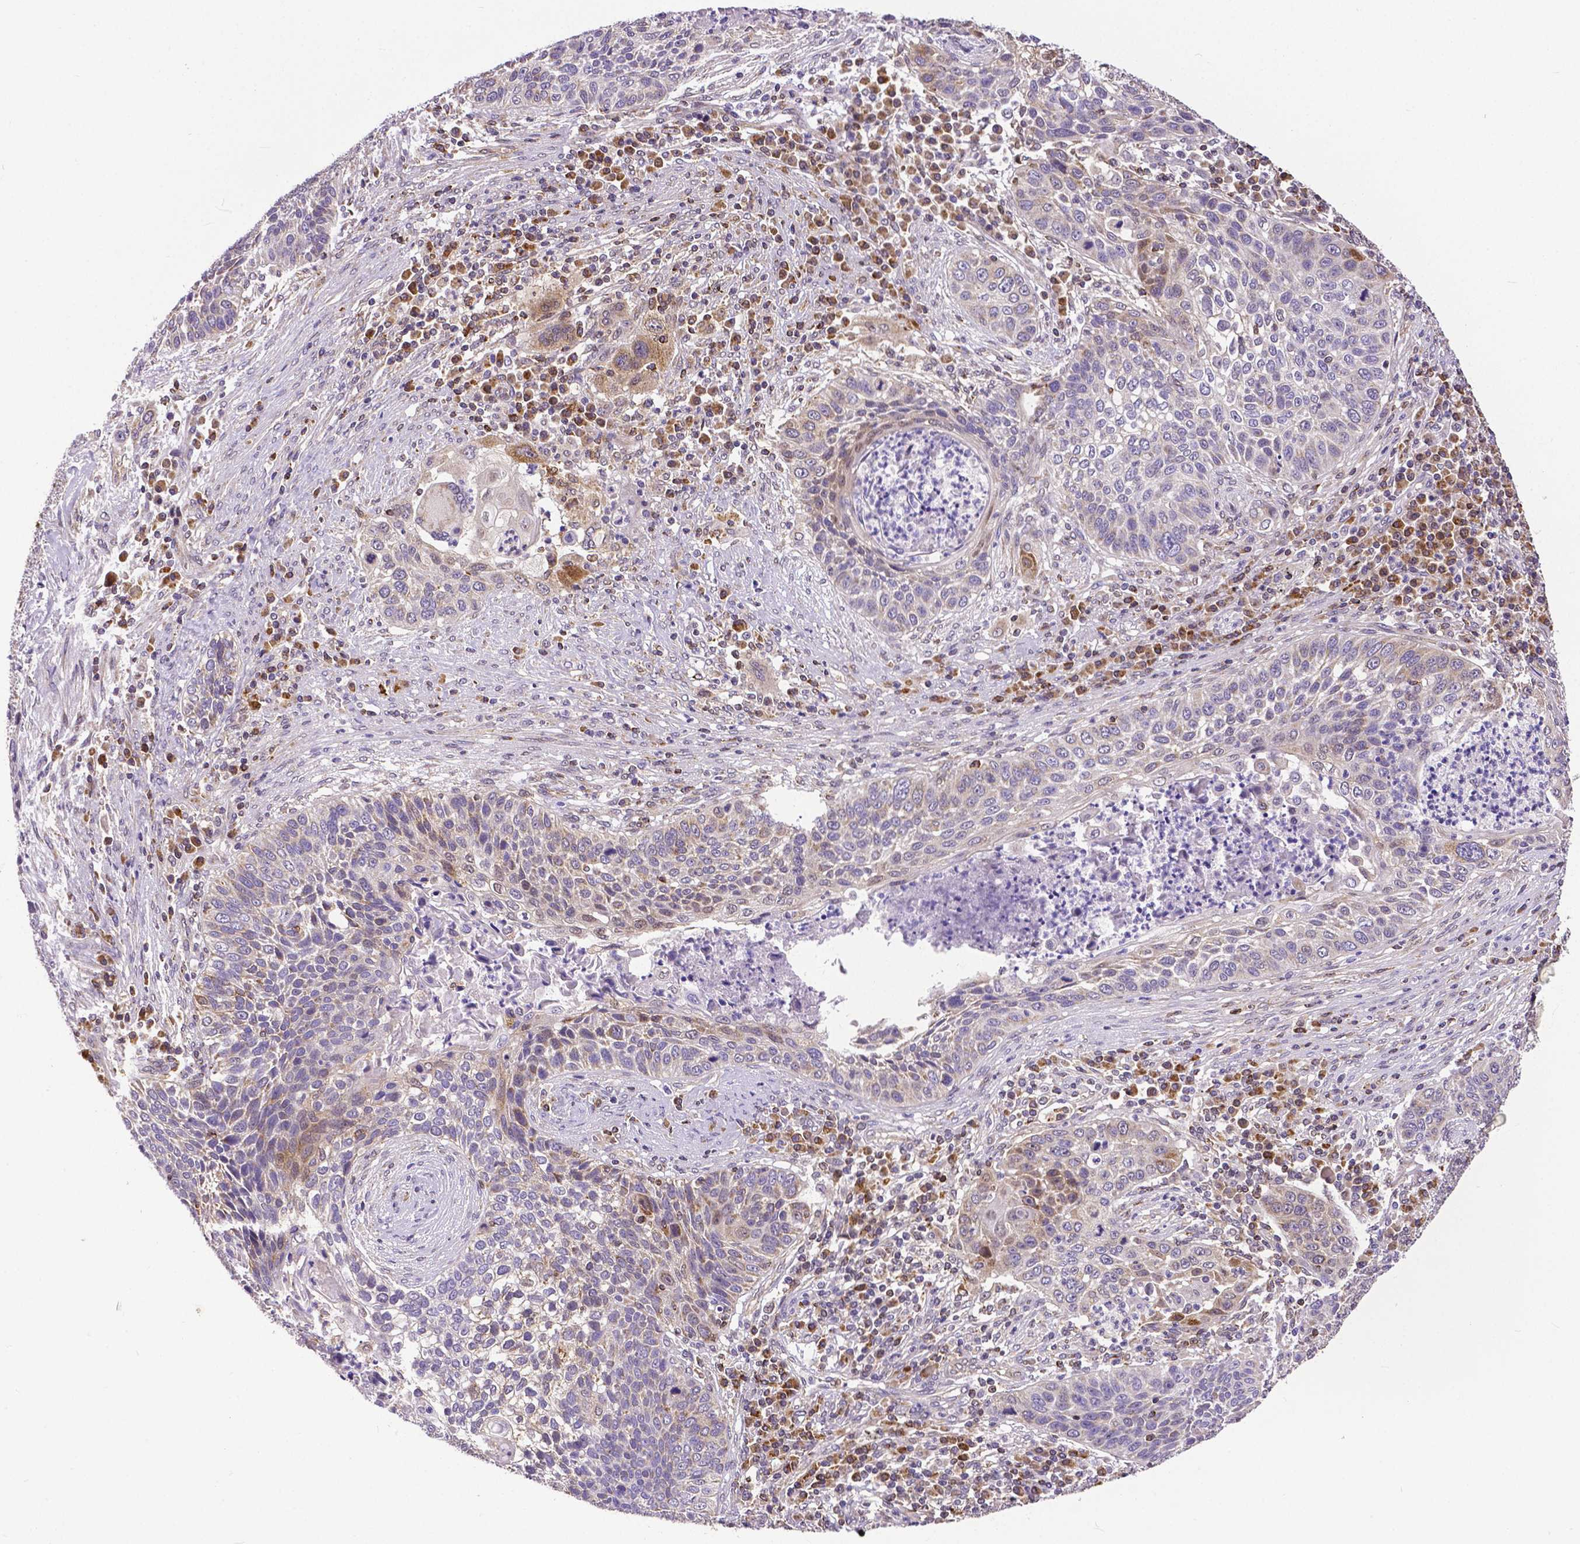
{"staining": {"intensity": "moderate", "quantity": "<25%", "location": "cytoplasmic/membranous"}, "tissue": "lung cancer", "cell_type": "Tumor cells", "image_type": "cancer", "snomed": [{"axis": "morphology", "description": "Squamous cell carcinoma, NOS"}, {"axis": "morphology", "description": "Squamous cell carcinoma, metastatic, NOS"}, {"axis": "topography", "description": "Lung"}, {"axis": "topography", "description": "Pleura, NOS"}], "caption": "A brown stain shows moderate cytoplasmic/membranous expression of a protein in human lung cancer tumor cells. The protein is shown in brown color, while the nuclei are stained blue.", "gene": "MCL1", "patient": {"sex": "male", "age": 72}}